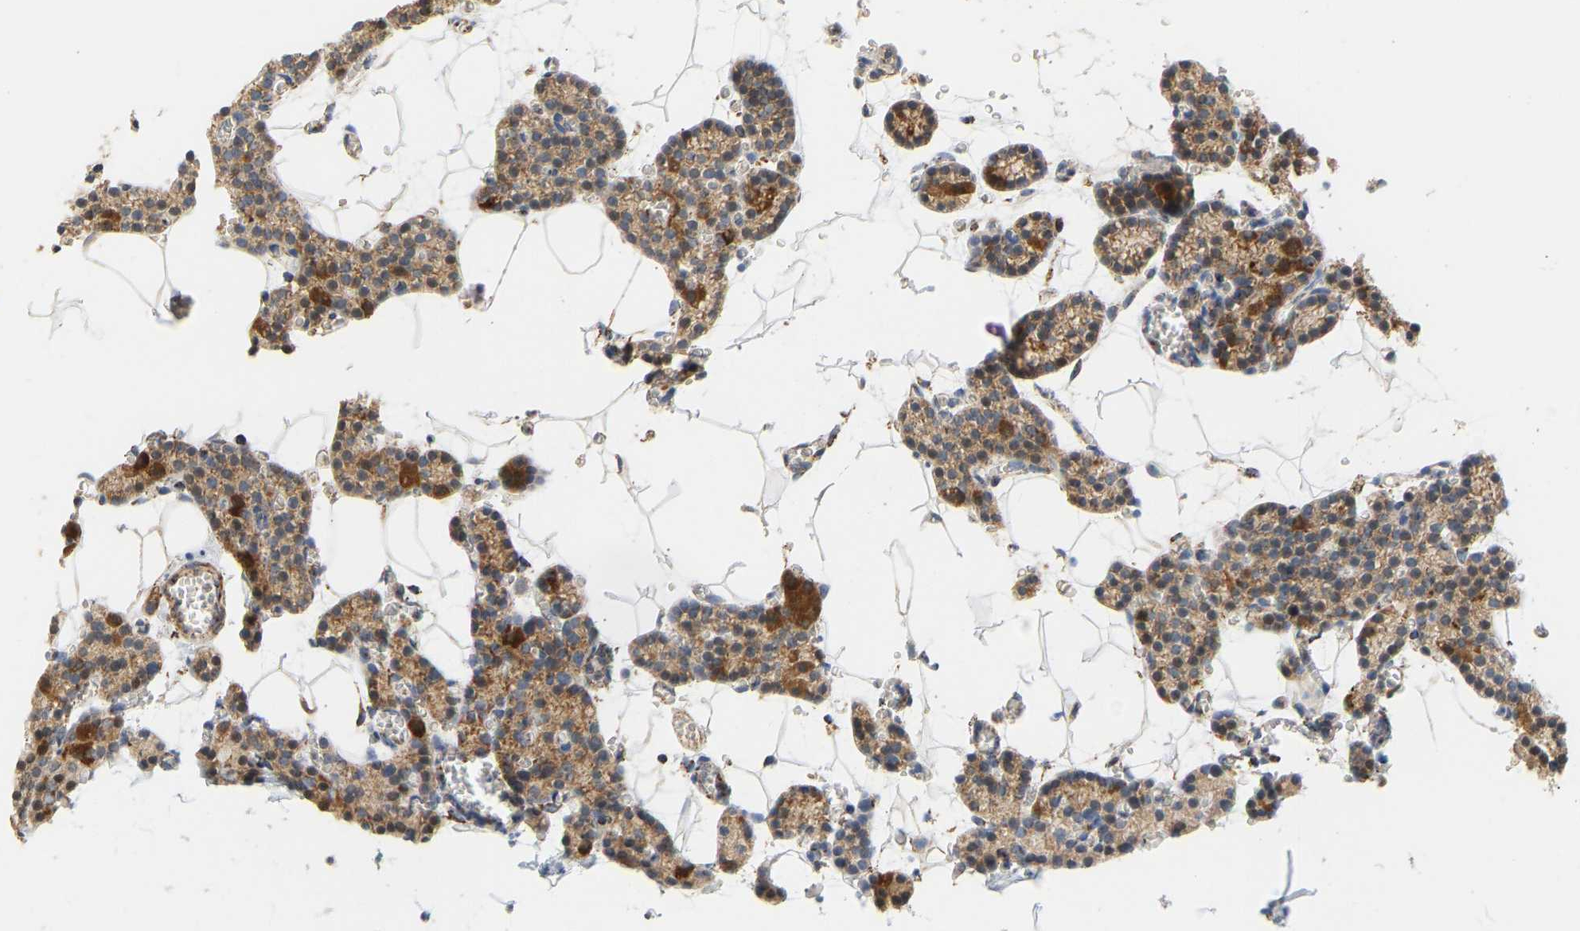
{"staining": {"intensity": "moderate", "quantity": ">75%", "location": "cytoplasmic/membranous"}, "tissue": "parathyroid gland", "cell_type": "Glandular cells", "image_type": "normal", "snomed": [{"axis": "morphology", "description": "Normal tissue, NOS"}, {"axis": "morphology", "description": "Adenoma, NOS"}, {"axis": "topography", "description": "Parathyroid gland"}], "caption": "High-magnification brightfield microscopy of normal parathyroid gland stained with DAB (3,3'-diaminobenzidine) (brown) and counterstained with hematoxylin (blue). glandular cells exhibit moderate cytoplasmic/membranous expression is seen in about>75% of cells.", "gene": "GPSM2", "patient": {"sex": "female", "age": 58}}